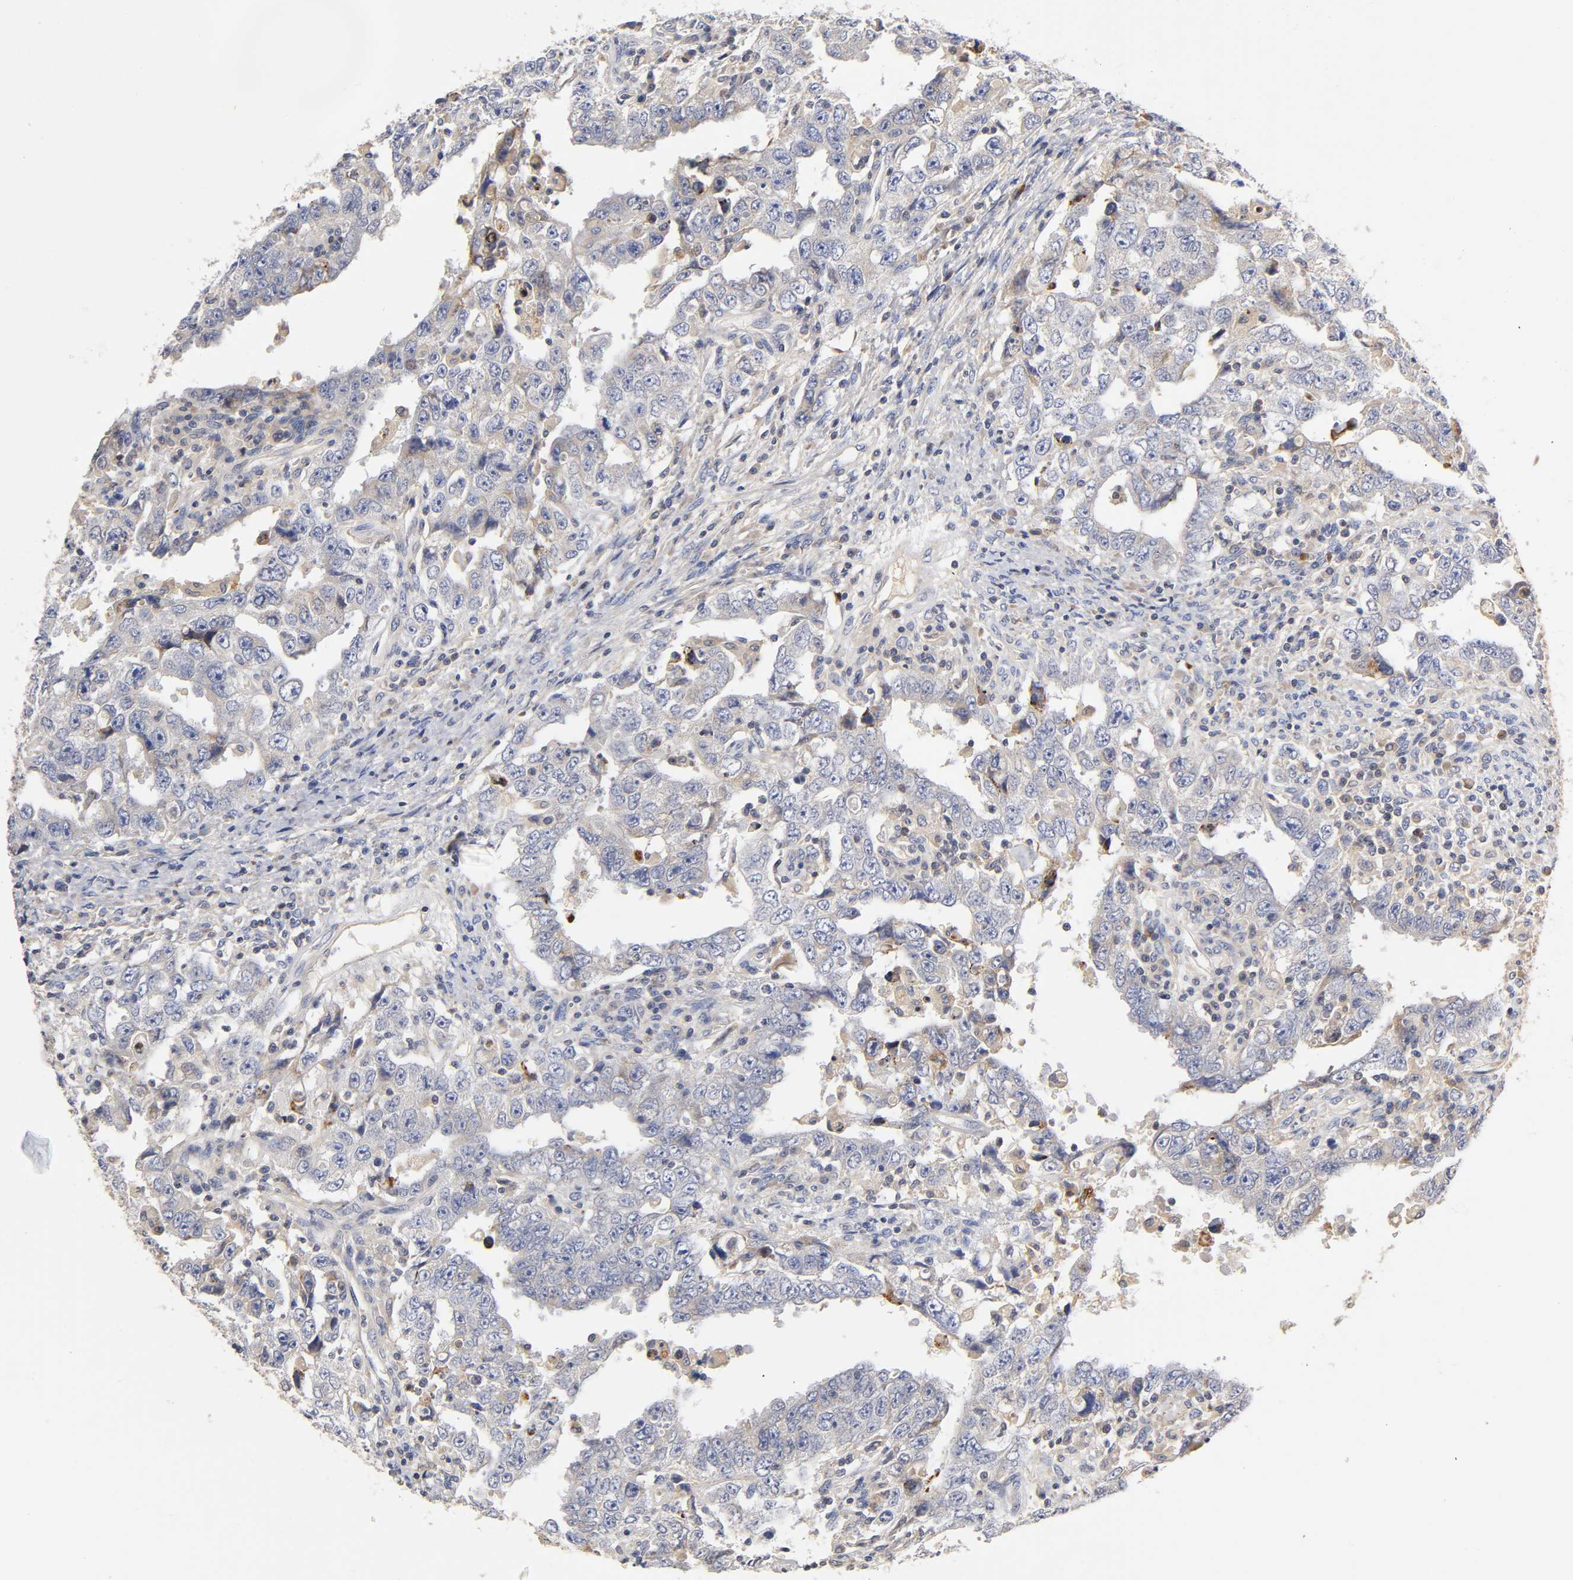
{"staining": {"intensity": "negative", "quantity": "none", "location": "none"}, "tissue": "testis cancer", "cell_type": "Tumor cells", "image_type": "cancer", "snomed": [{"axis": "morphology", "description": "Carcinoma, Embryonal, NOS"}, {"axis": "topography", "description": "Testis"}], "caption": "Histopathology image shows no significant protein expression in tumor cells of embryonal carcinoma (testis).", "gene": "RHOA", "patient": {"sex": "male", "age": 26}}